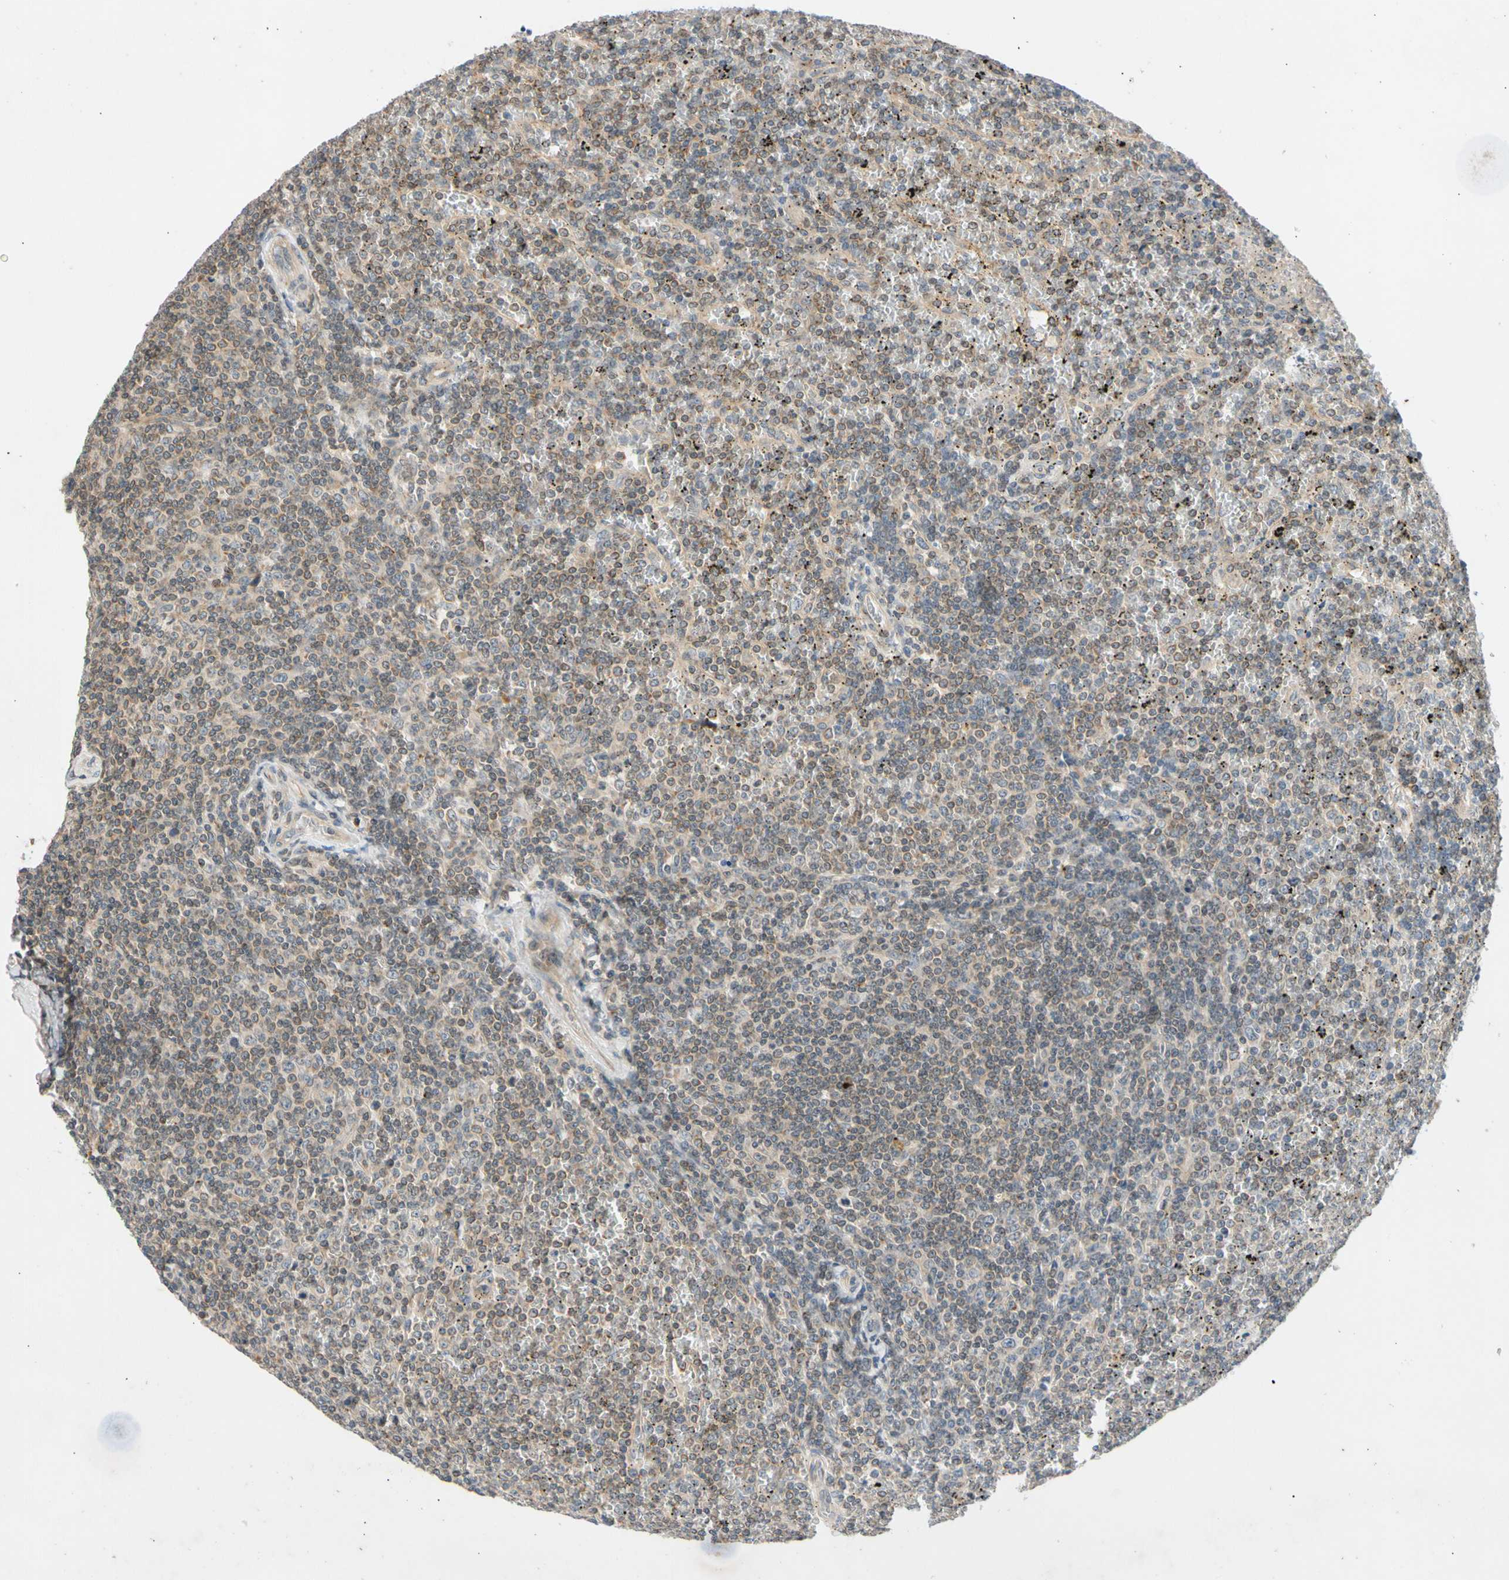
{"staining": {"intensity": "negative", "quantity": "none", "location": "none"}, "tissue": "lymphoma", "cell_type": "Tumor cells", "image_type": "cancer", "snomed": [{"axis": "morphology", "description": "Malignant lymphoma, non-Hodgkin's type, Low grade"}, {"axis": "topography", "description": "Spleen"}], "caption": "Lymphoma stained for a protein using immunohistochemistry exhibits no staining tumor cells.", "gene": "CNST", "patient": {"sex": "female", "age": 19}}